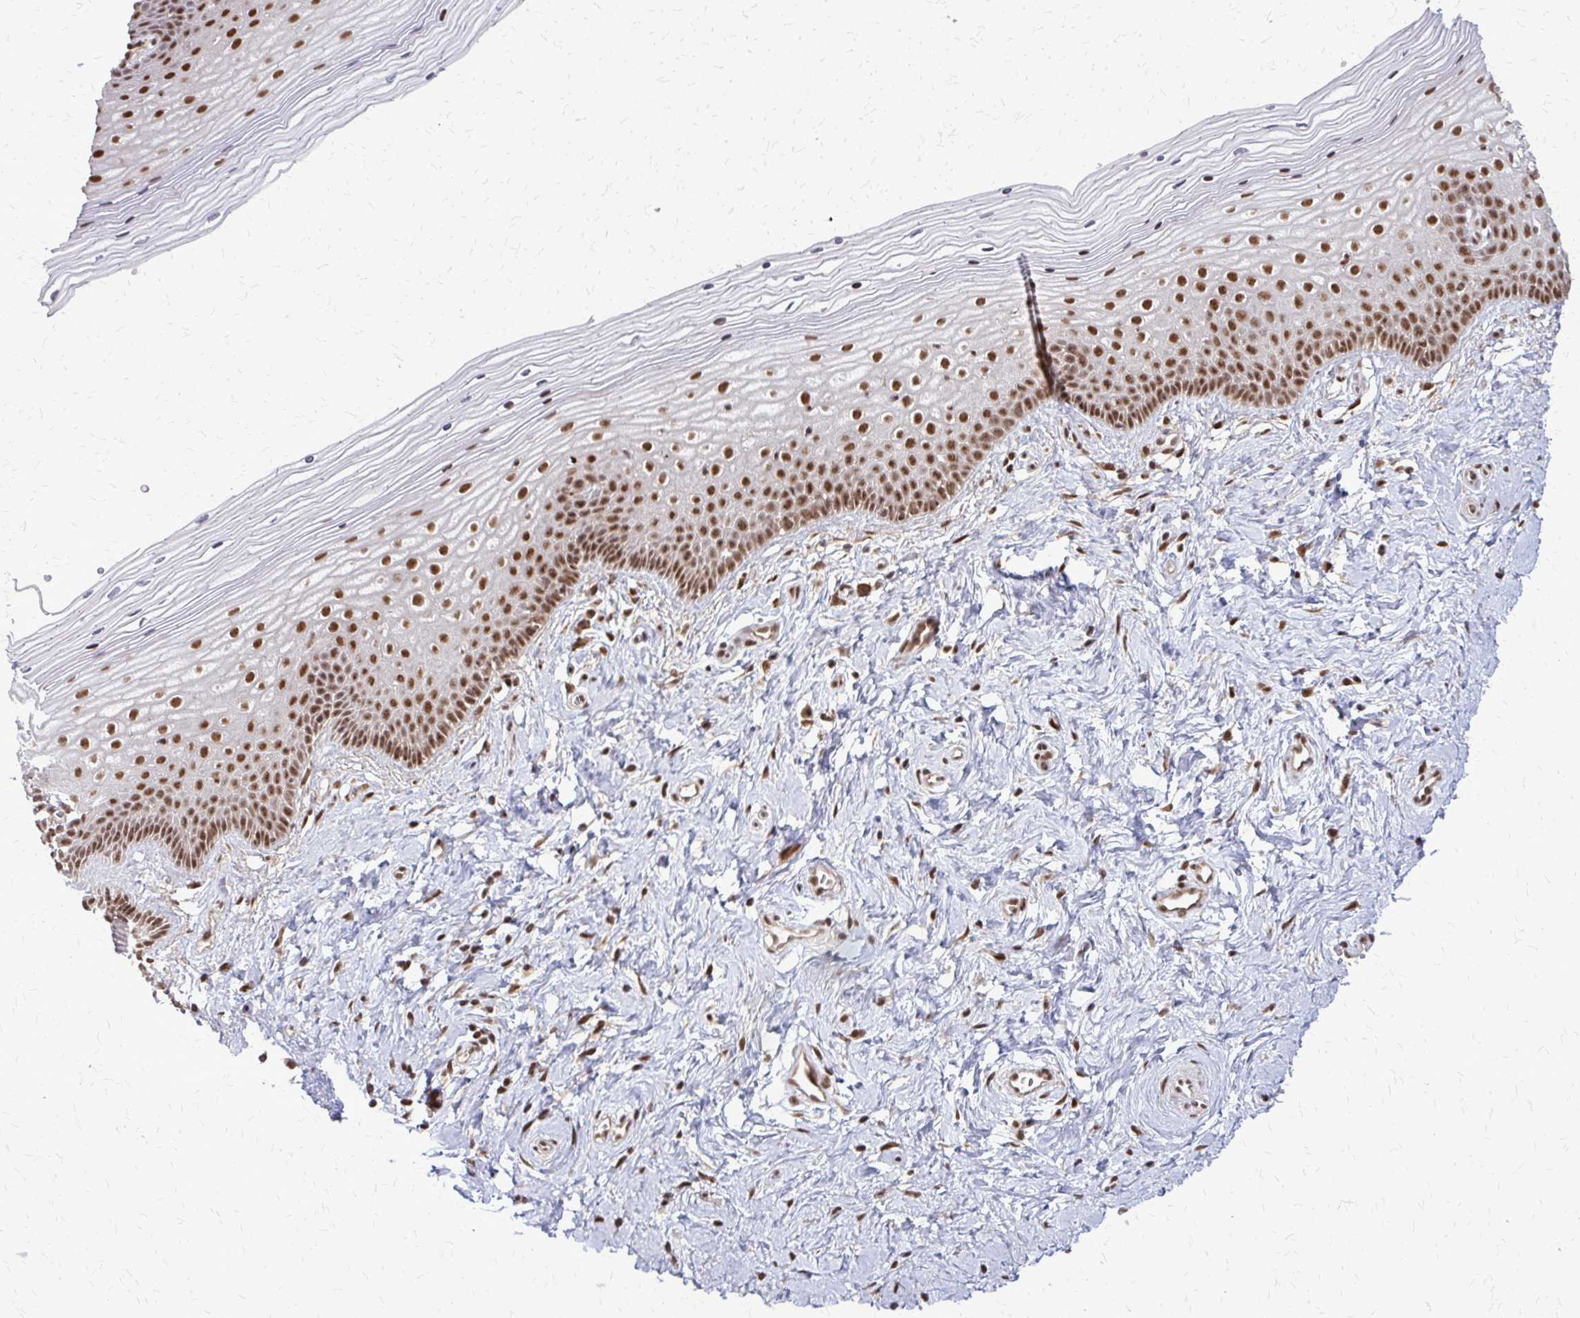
{"staining": {"intensity": "moderate", "quantity": ">75%", "location": "nuclear"}, "tissue": "vagina", "cell_type": "Squamous epithelial cells", "image_type": "normal", "snomed": [{"axis": "morphology", "description": "Normal tissue, NOS"}, {"axis": "topography", "description": "Vagina"}], "caption": "Moderate nuclear staining is seen in about >75% of squamous epithelial cells in unremarkable vagina.", "gene": "HDAC3", "patient": {"sex": "female", "age": 38}}